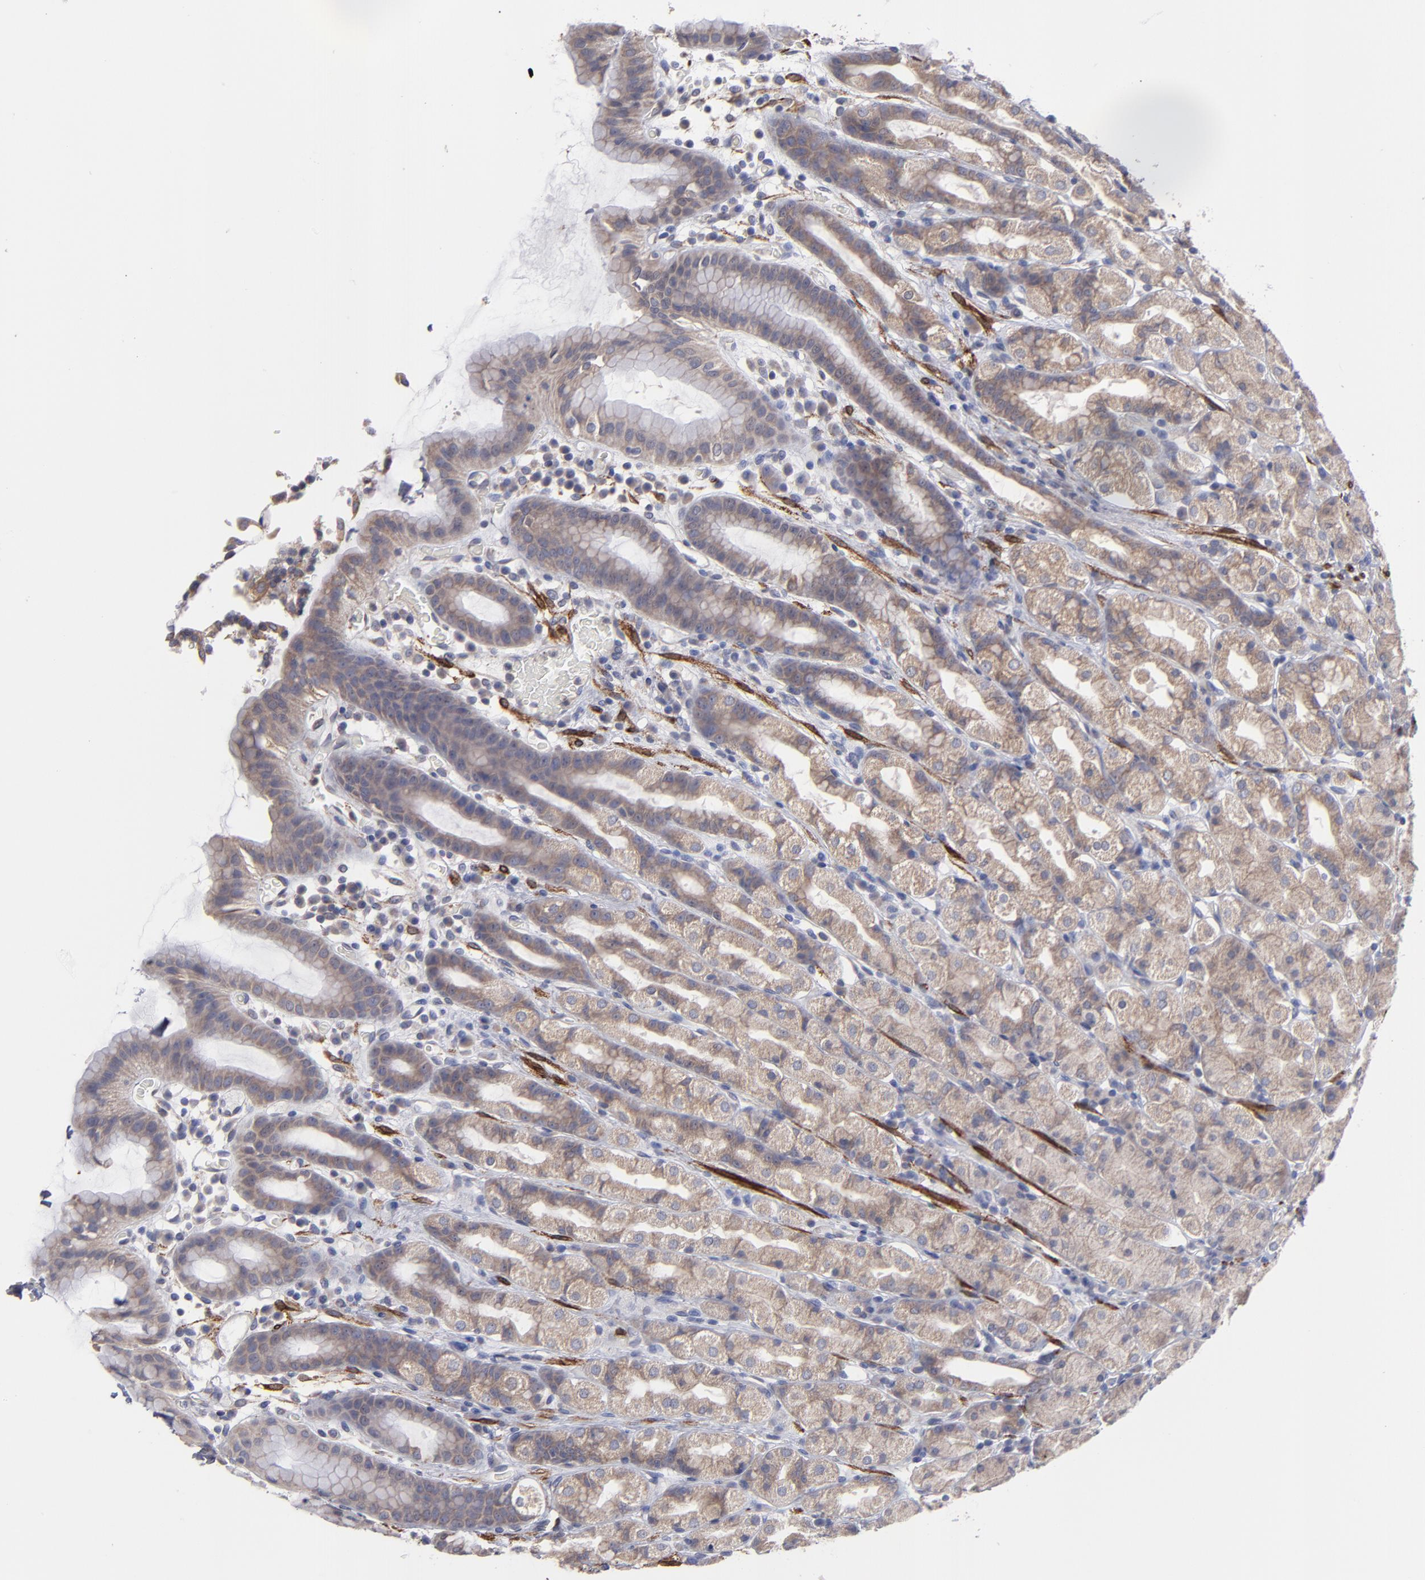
{"staining": {"intensity": "weak", "quantity": "25%-75%", "location": "cytoplasmic/membranous"}, "tissue": "stomach", "cell_type": "Glandular cells", "image_type": "normal", "snomed": [{"axis": "morphology", "description": "Normal tissue, NOS"}, {"axis": "topography", "description": "Stomach, upper"}], "caption": "Immunohistochemistry photomicrograph of normal stomach: stomach stained using immunohistochemistry demonstrates low levels of weak protein expression localized specifically in the cytoplasmic/membranous of glandular cells, appearing as a cytoplasmic/membranous brown color.", "gene": "SLMAP", "patient": {"sex": "male", "age": 68}}